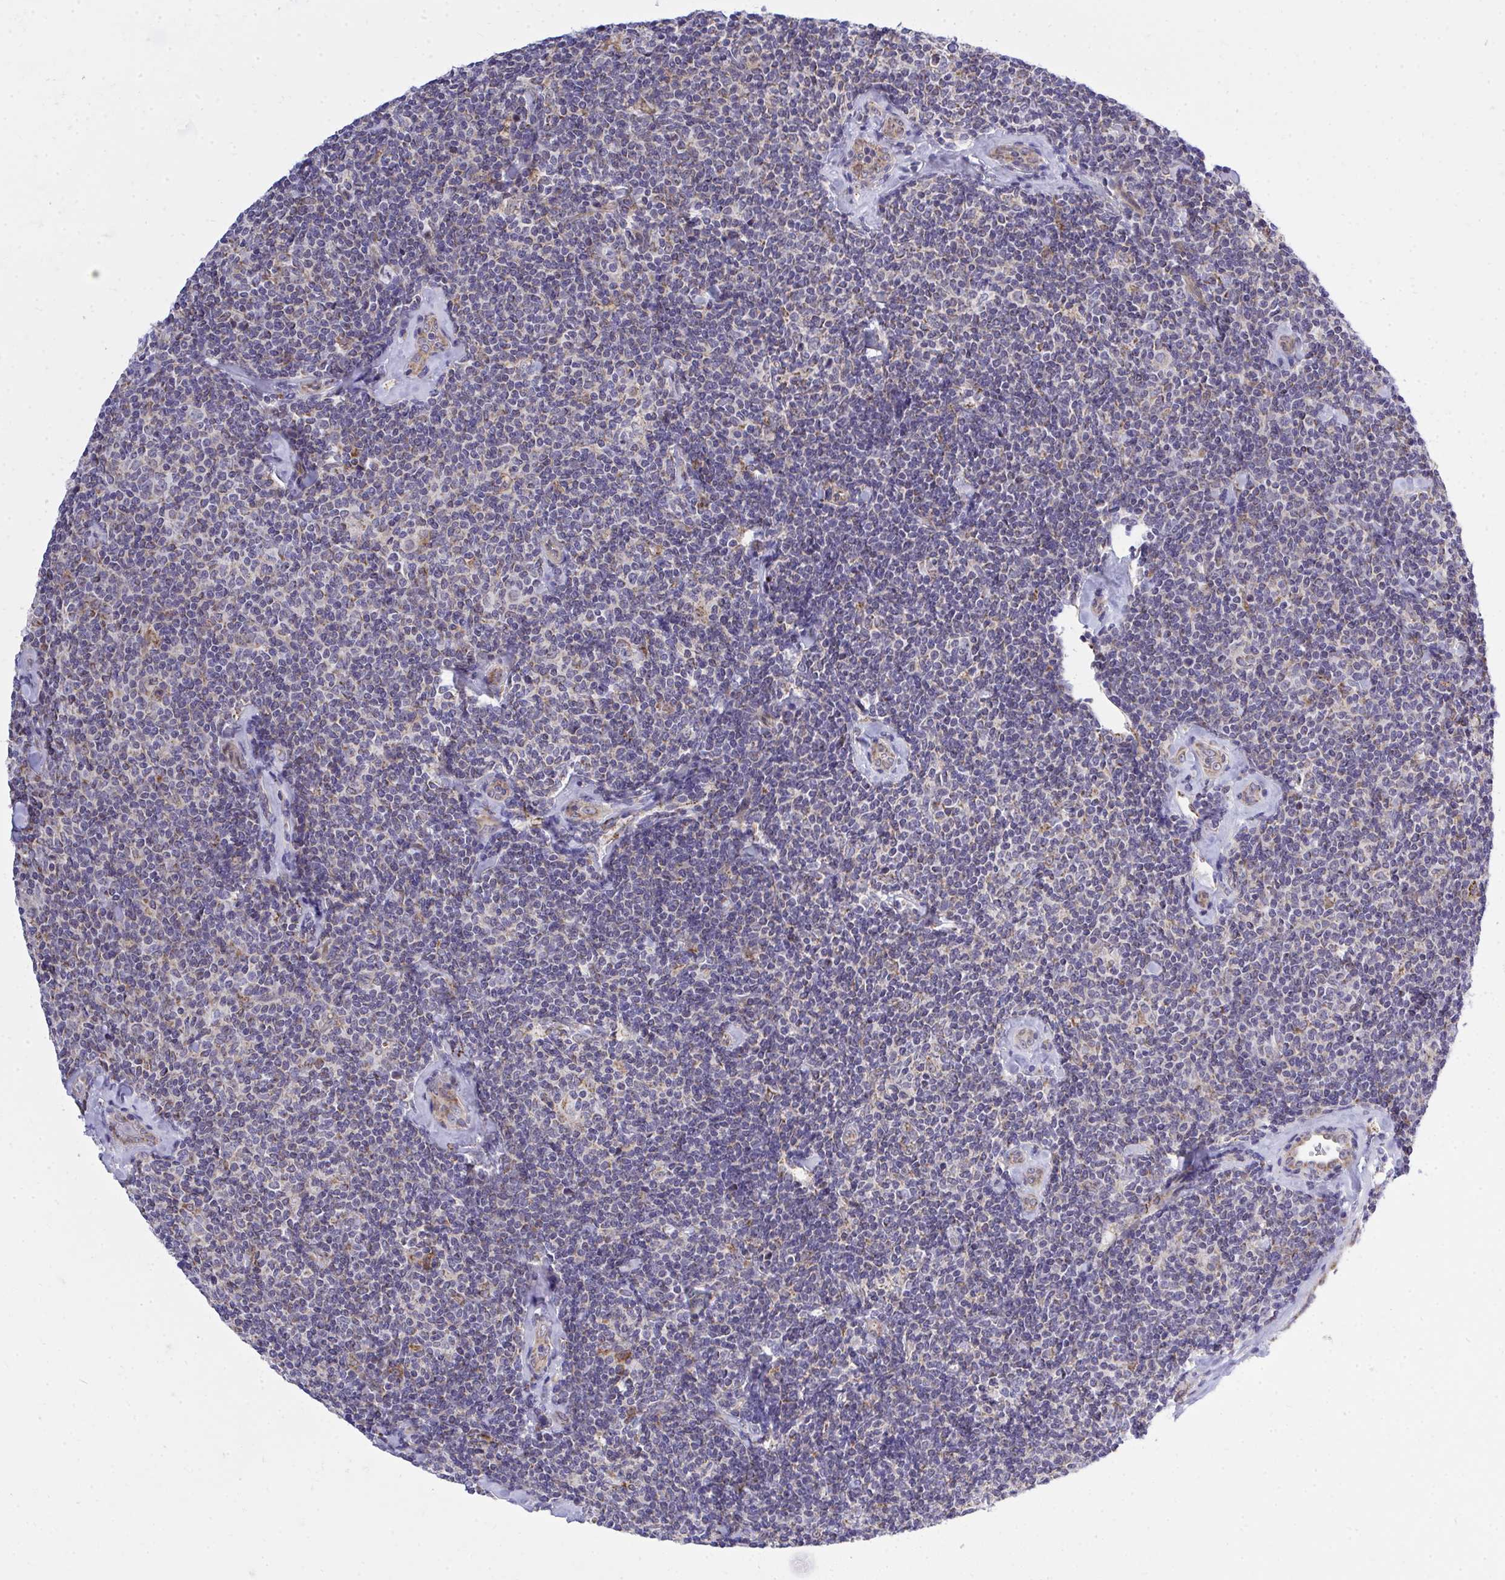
{"staining": {"intensity": "negative", "quantity": "none", "location": "none"}, "tissue": "lymphoma", "cell_type": "Tumor cells", "image_type": "cancer", "snomed": [{"axis": "morphology", "description": "Malignant lymphoma, non-Hodgkin's type, Low grade"}, {"axis": "topography", "description": "Lymph node"}], "caption": "DAB immunohistochemical staining of malignant lymphoma, non-Hodgkin's type (low-grade) reveals no significant expression in tumor cells. Nuclei are stained in blue.", "gene": "XAF1", "patient": {"sex": "female", "age": 56}}